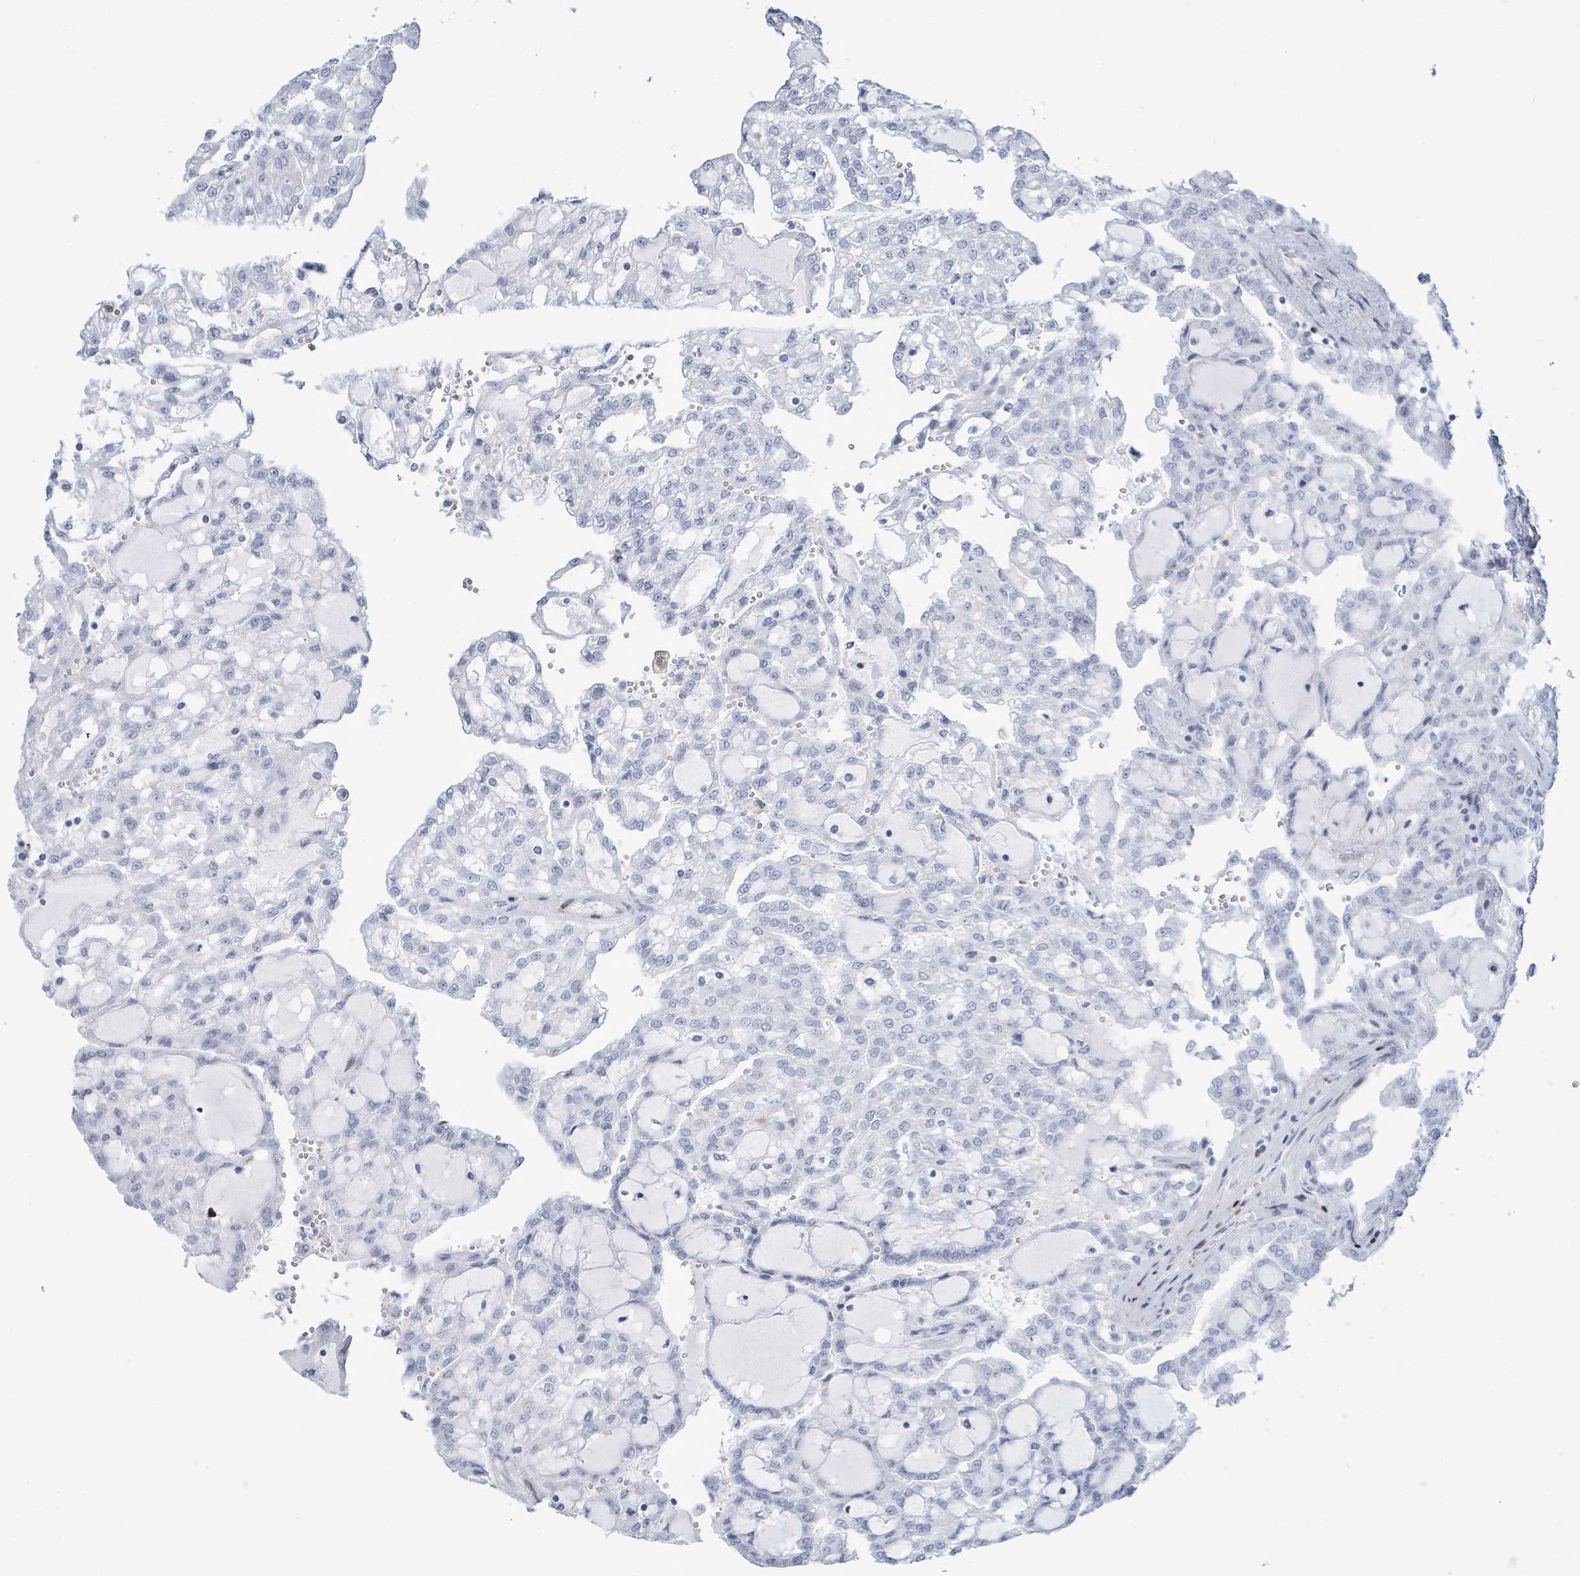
{"staining": {"intensity": "negative", "quantity": "none", "location": "none"}, "tissue": "renal cancer", "cell_type": "Tumor cells", "image_type": "cancer", "snomed": [{"axis": "morphology", "description": "Adenocarcinoma, NOS"}, {"axis": "topography", "description": "Kidney"}], "caption": "Micrograph shows no significant protein expression in tumor cells of adenocarcinoma (renal).", "gene": "MALL", "patient": {"sex": "male", "age": 63}}